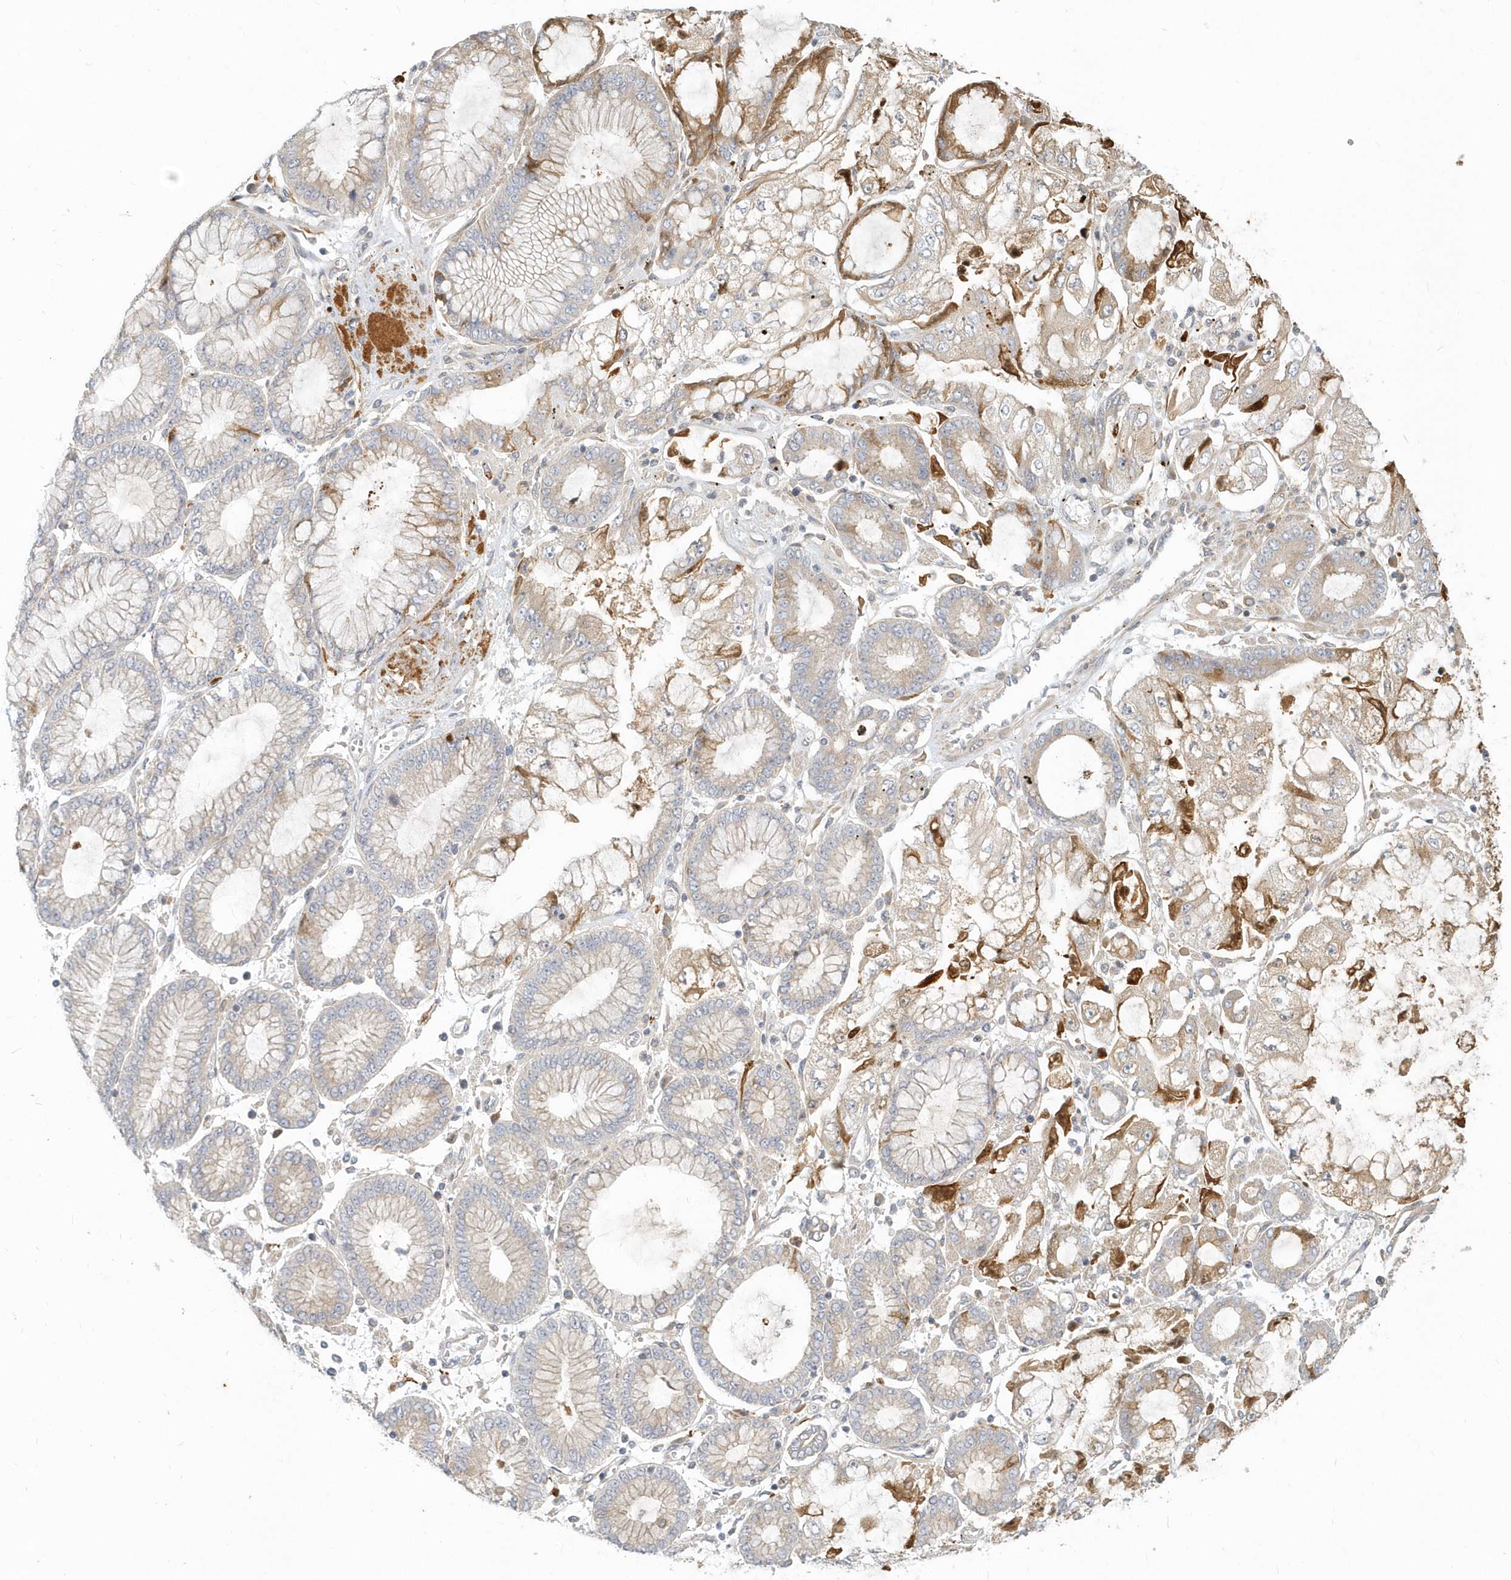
{"staining": {"intensity": "moderate", "quantity": "<25%", "location": "cytoplasmic/membranous"}, "tissue": "stomach cancer", "cell_type": "Tumor cells", "image_type": "cancer", "snomed": [{"axis": "morphology", "description": "Adenocarcinoma, NOS"}, {"axis": "topography", "description": "Stomach"}], "caption": "DAB (3,3'-diaminobenzidine) immunohistochemical staining of adenocarcinoma (stomach) demonstrates moderate cytoplasmic/membranous protein expression in approximately <25% of tumor cells.", "gene": "NAPB", "patient": {"sex": "male", "age": 76}}